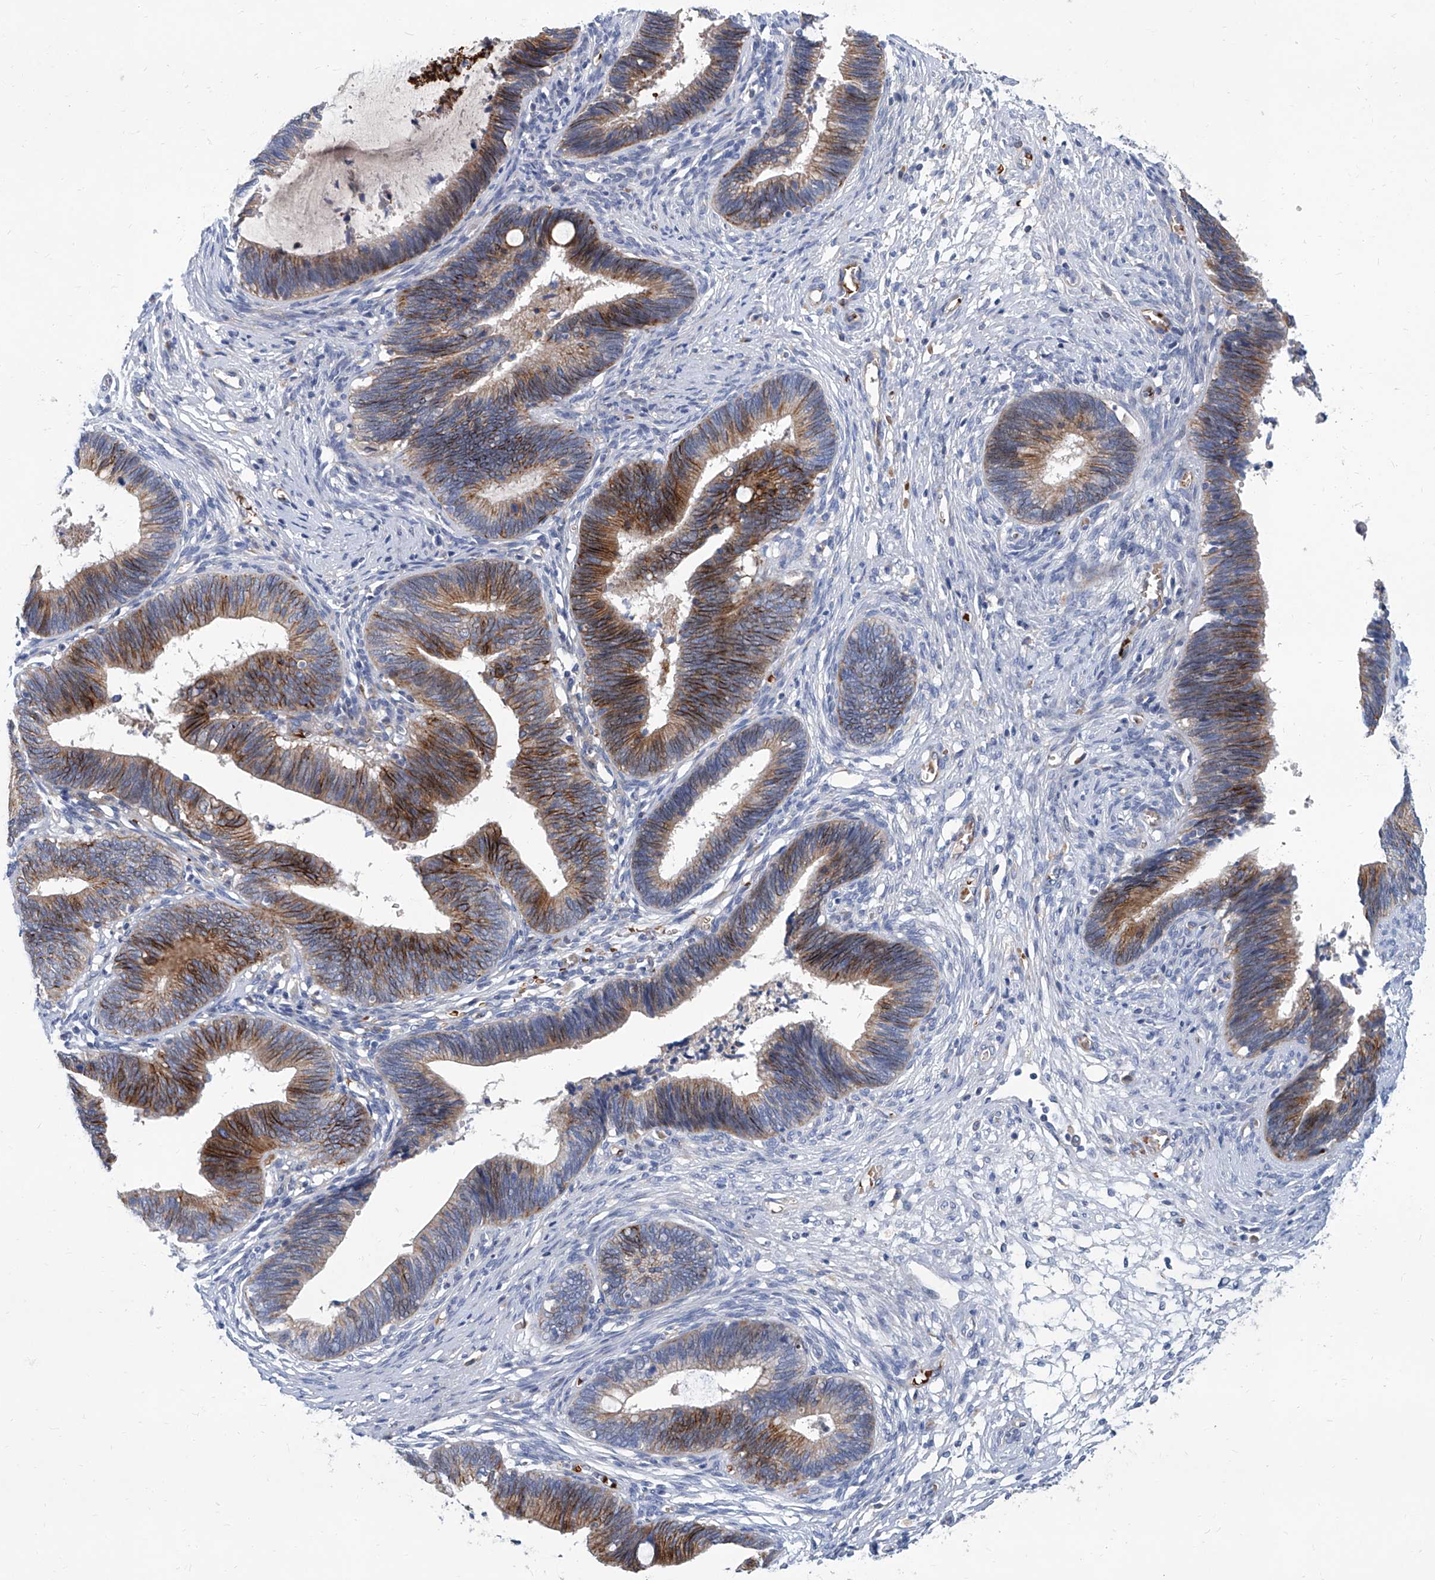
{"staining": {"intensity": "moderate", "quantity": ">75%", "location": "cytoplasmic/membranous"}, "tissue": "cervical cancer", "cell_type": "Tumor cells", "image_type": "cancer", "snomed": [{"axis": "morphology", "description": "Adenocarcinoma, NOS"}, {"axis": "topography", "description": "Cervix"}], "caption": "This is an image of immunohistochemistry staining of adenocarcinoma (cervical), which shows moderate staining in the cytoplasmic/membranous of tumor cells.", "gene": "FPR2", "patient": {"sex": "female", "age": 44}}